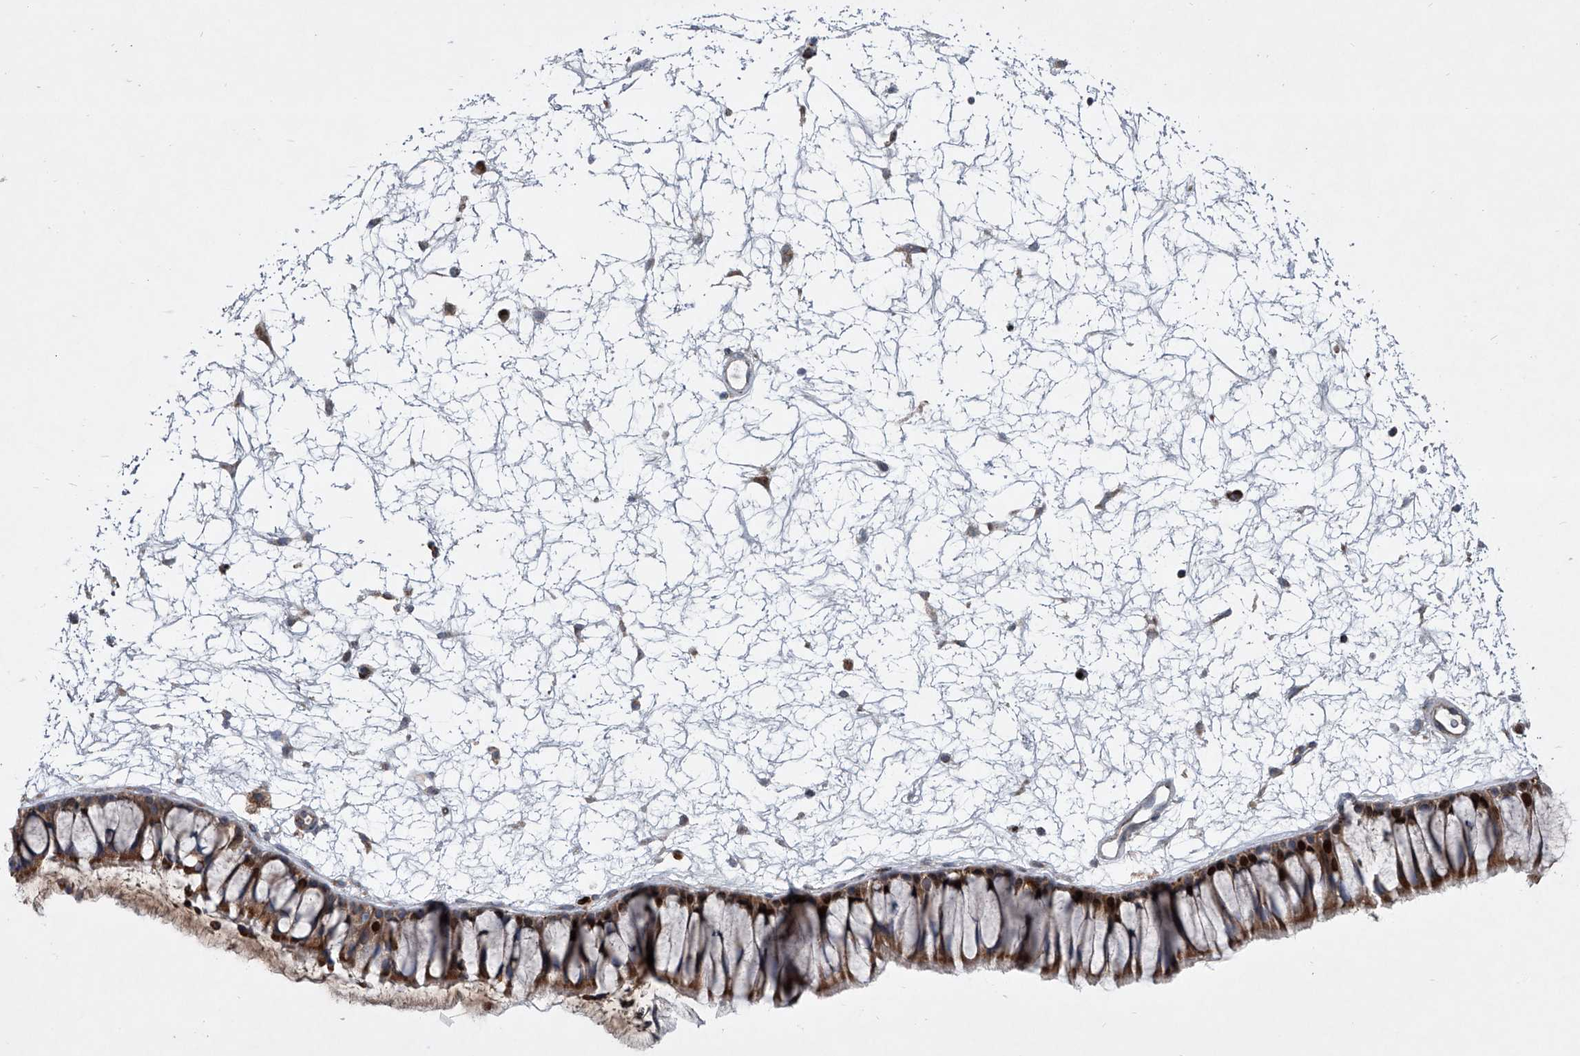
{"staining": {"intensity": "moderate", "quantity": ">75%", "location": "cytoplasmic/membranous,nuclear"}, "tissue": "nasopharynx", "cell_type": "Respiratory epithelial cells", "image_type": "normal", "snomed": [{"axis": "morphology", "description": "Normal tissue, NOS"}, {"axis": "topography", "description": "Nasopharynx"}], "caption": "The photomicrograph displays immunohistochemical staining of unremarkable nasopharynx. There is moderate cytoplasmic/membranous,nuclear staining is identified in about >75% of respiratory epithelial cells.", "gene": "STRADA", "patient": {"sex": "male", "age": 64}}